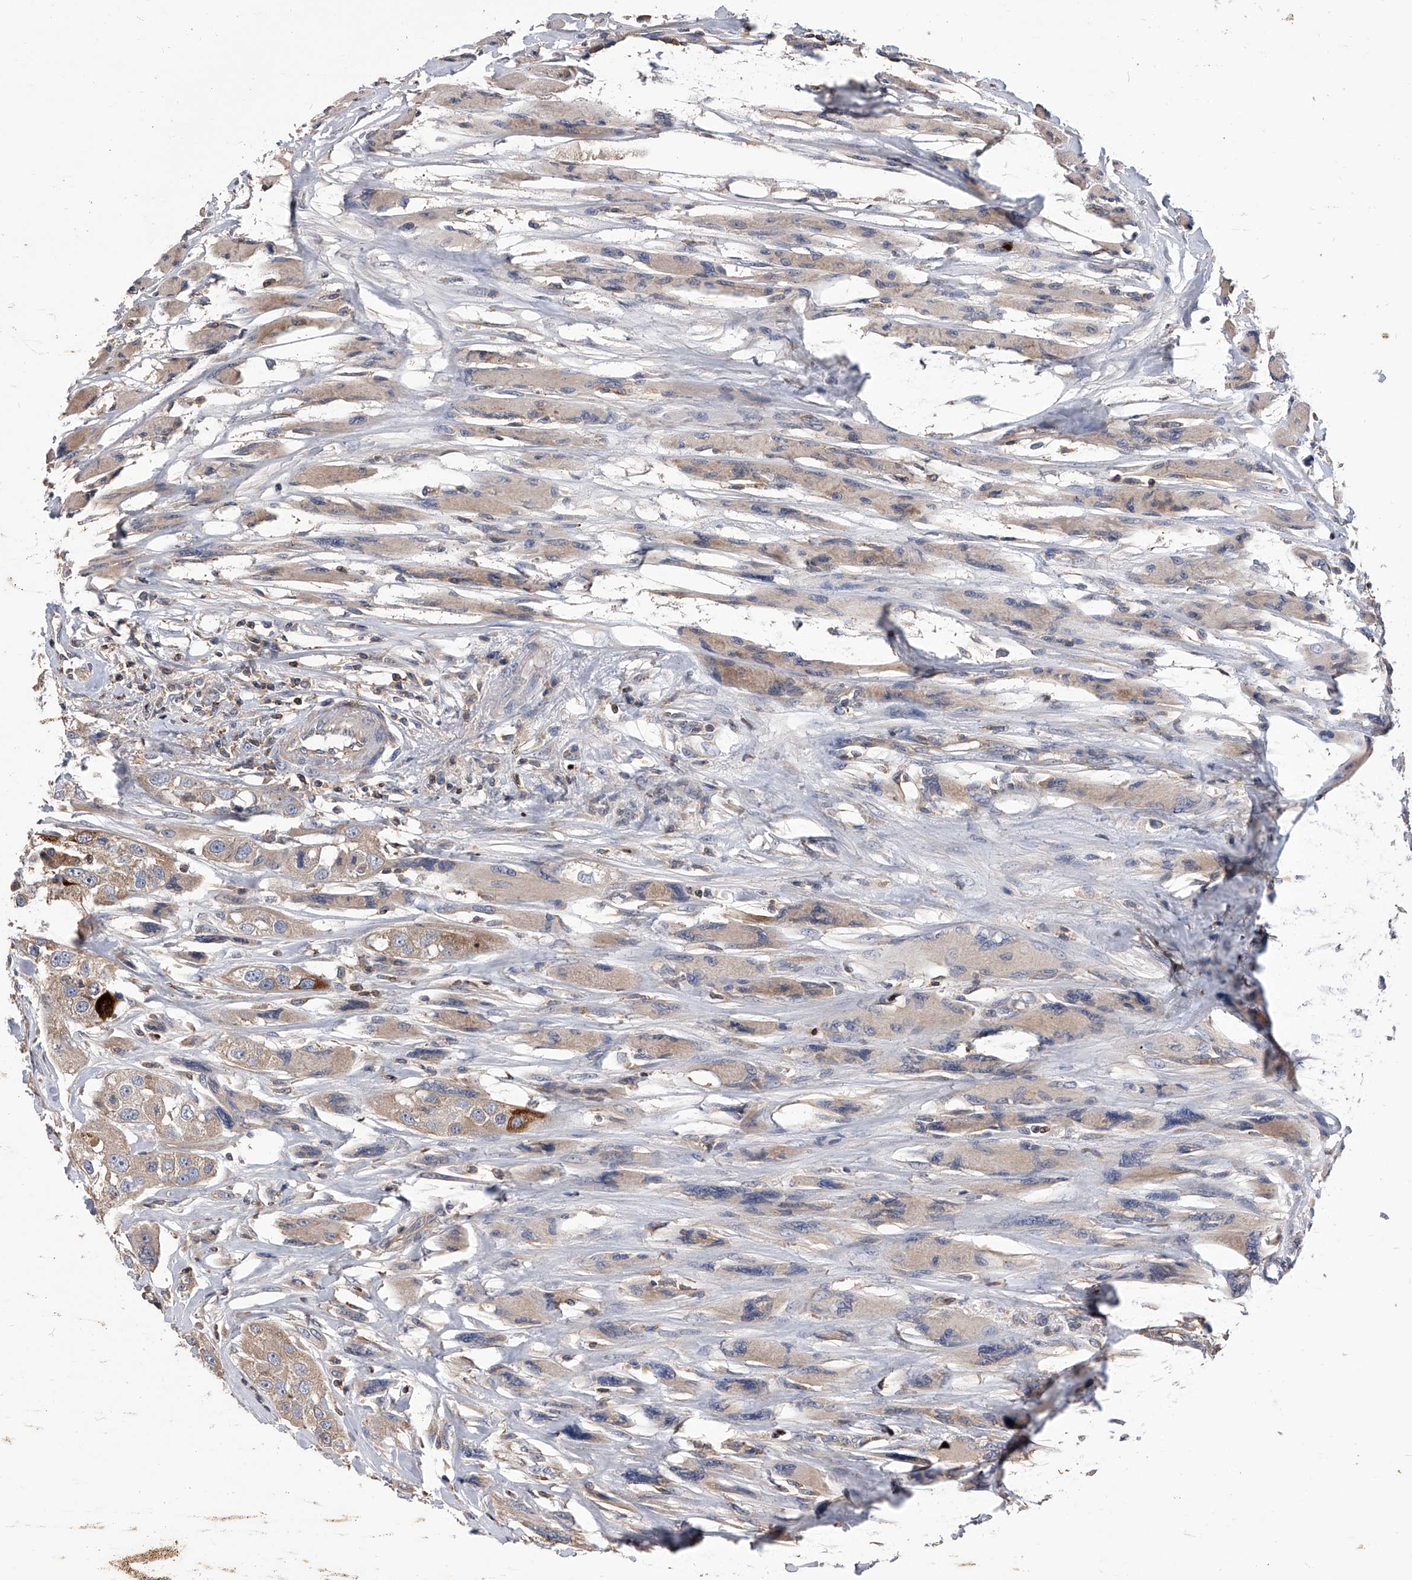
{"staining": {"intensity": "moderate", "quantity": "<25%", "location": "cytoplasmic/membranous"}, "tissue": "head and neck cancer", "cell_type": "Tumor cells", "image_type": "cancer", "snomed": [{"axis": "morphology", "description": "Normal tissue, NOS"}, {"axis": "morphology", "description": "Squamous cell carcinoma, NOS"}, {"axis": "topography", "description": "Skeletal muscle"}, {"axis": "topography", "description": "Head-Neck"}], "caption": "A high-resolution photomicrograph shows immunohistochemistry (IHC) staining of head and neck squamous cell carcinoma, which reveals moderate cytoplasmic/membranous staining in approximately <25% of tumor cells.", "gene": "CUL7", "patient": {"sex": "male", "age": 51}}